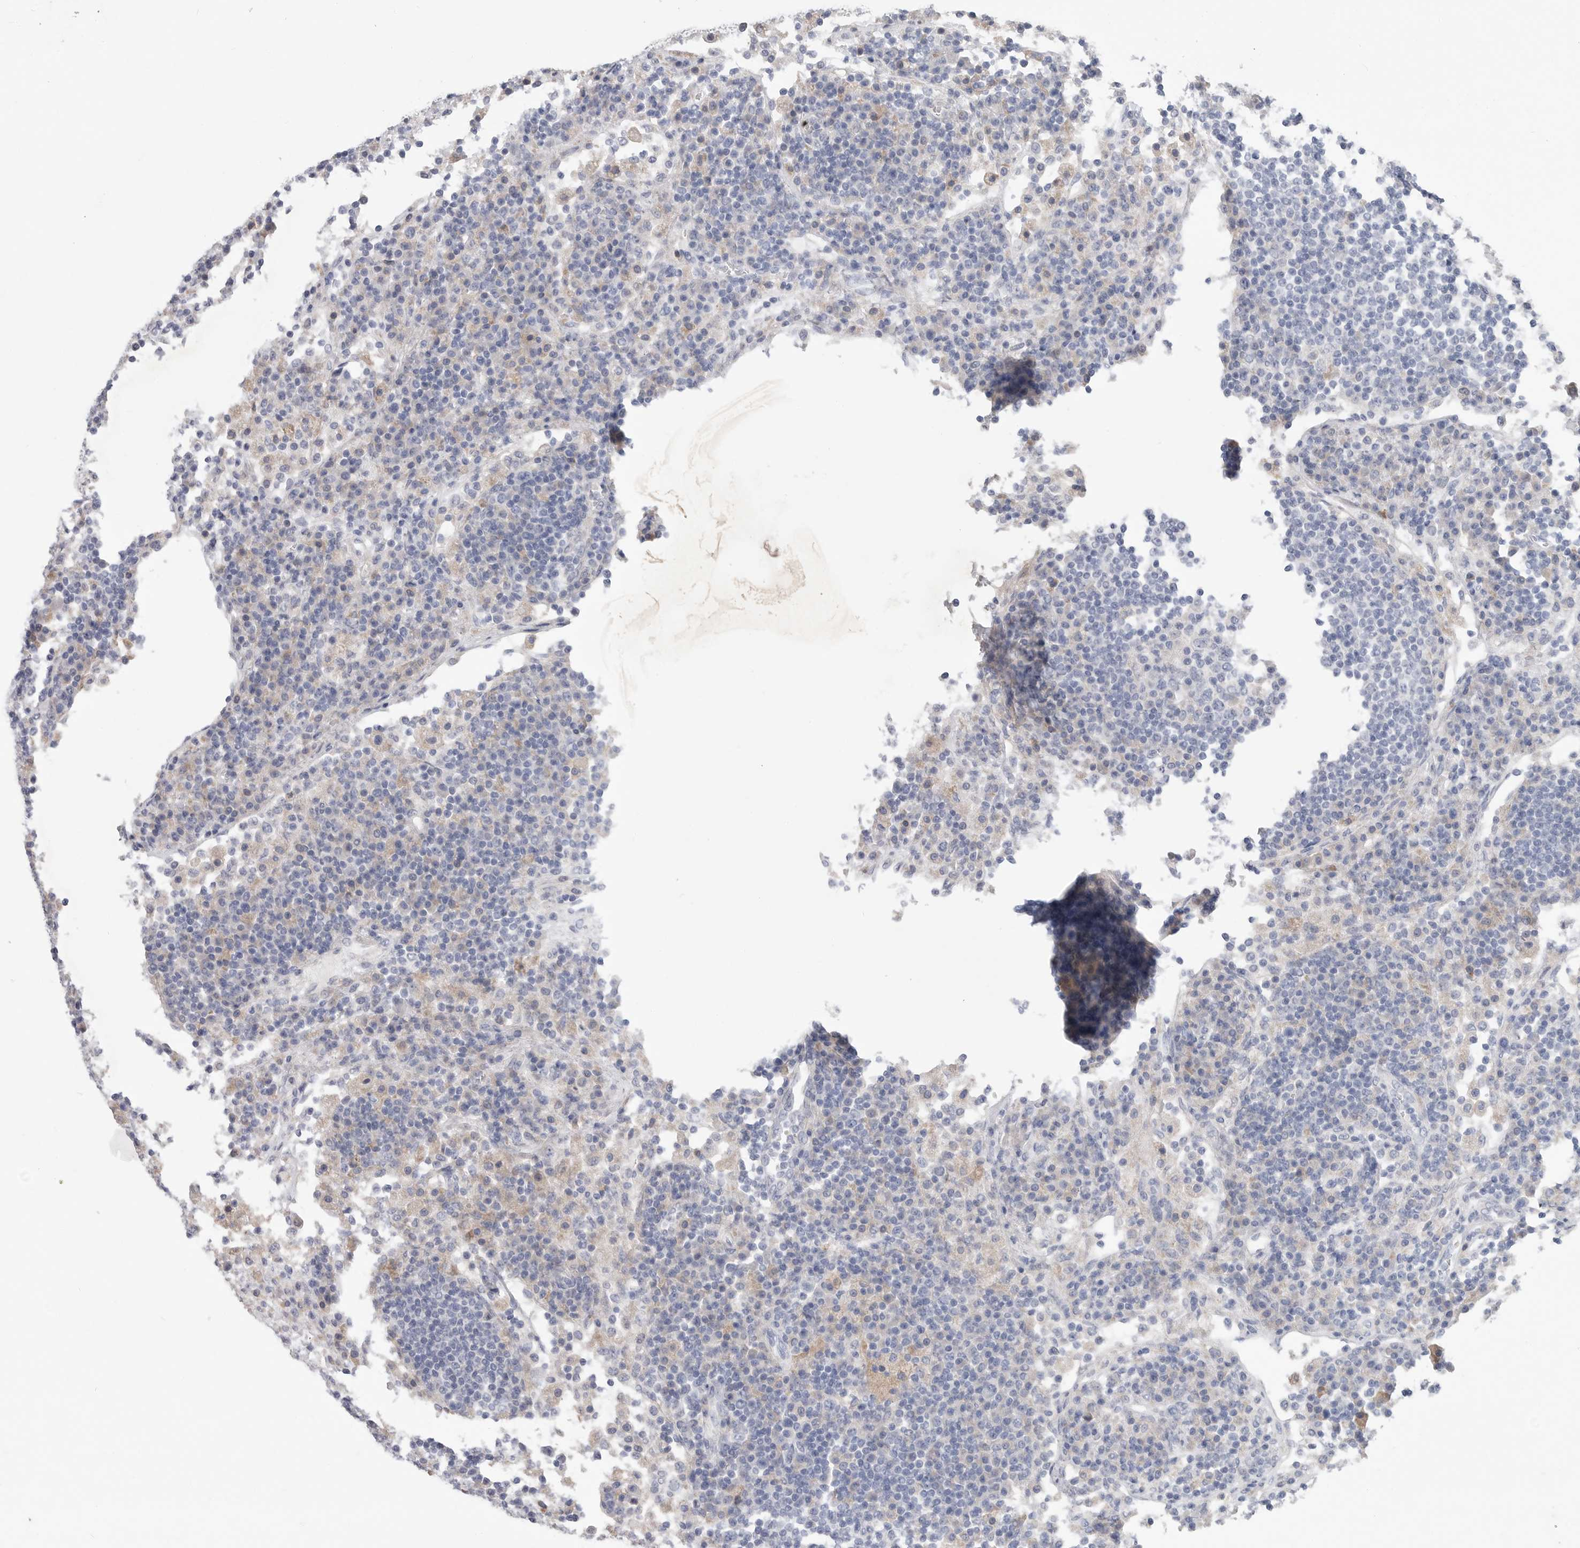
{"staining": {"intensity": "negative", "quantity": "none", "location": "none"}, "tissue": "lymph node", "cell_type": "Germinal center cells", "image_type": "normal", "snomed": [{"axis": "morphology", "description": "Normal tissue, NOS"}, {"axis": "topography", "description": "Lymph node"}], "caption": "Germinal center cells show no significant protein expression in normal lymph node. (DAB immunohistochemistry (IHC) with hematoxylin counter stain).", "gene": "CAMK2B", "patient": {"sex": "female", "age": 53}}